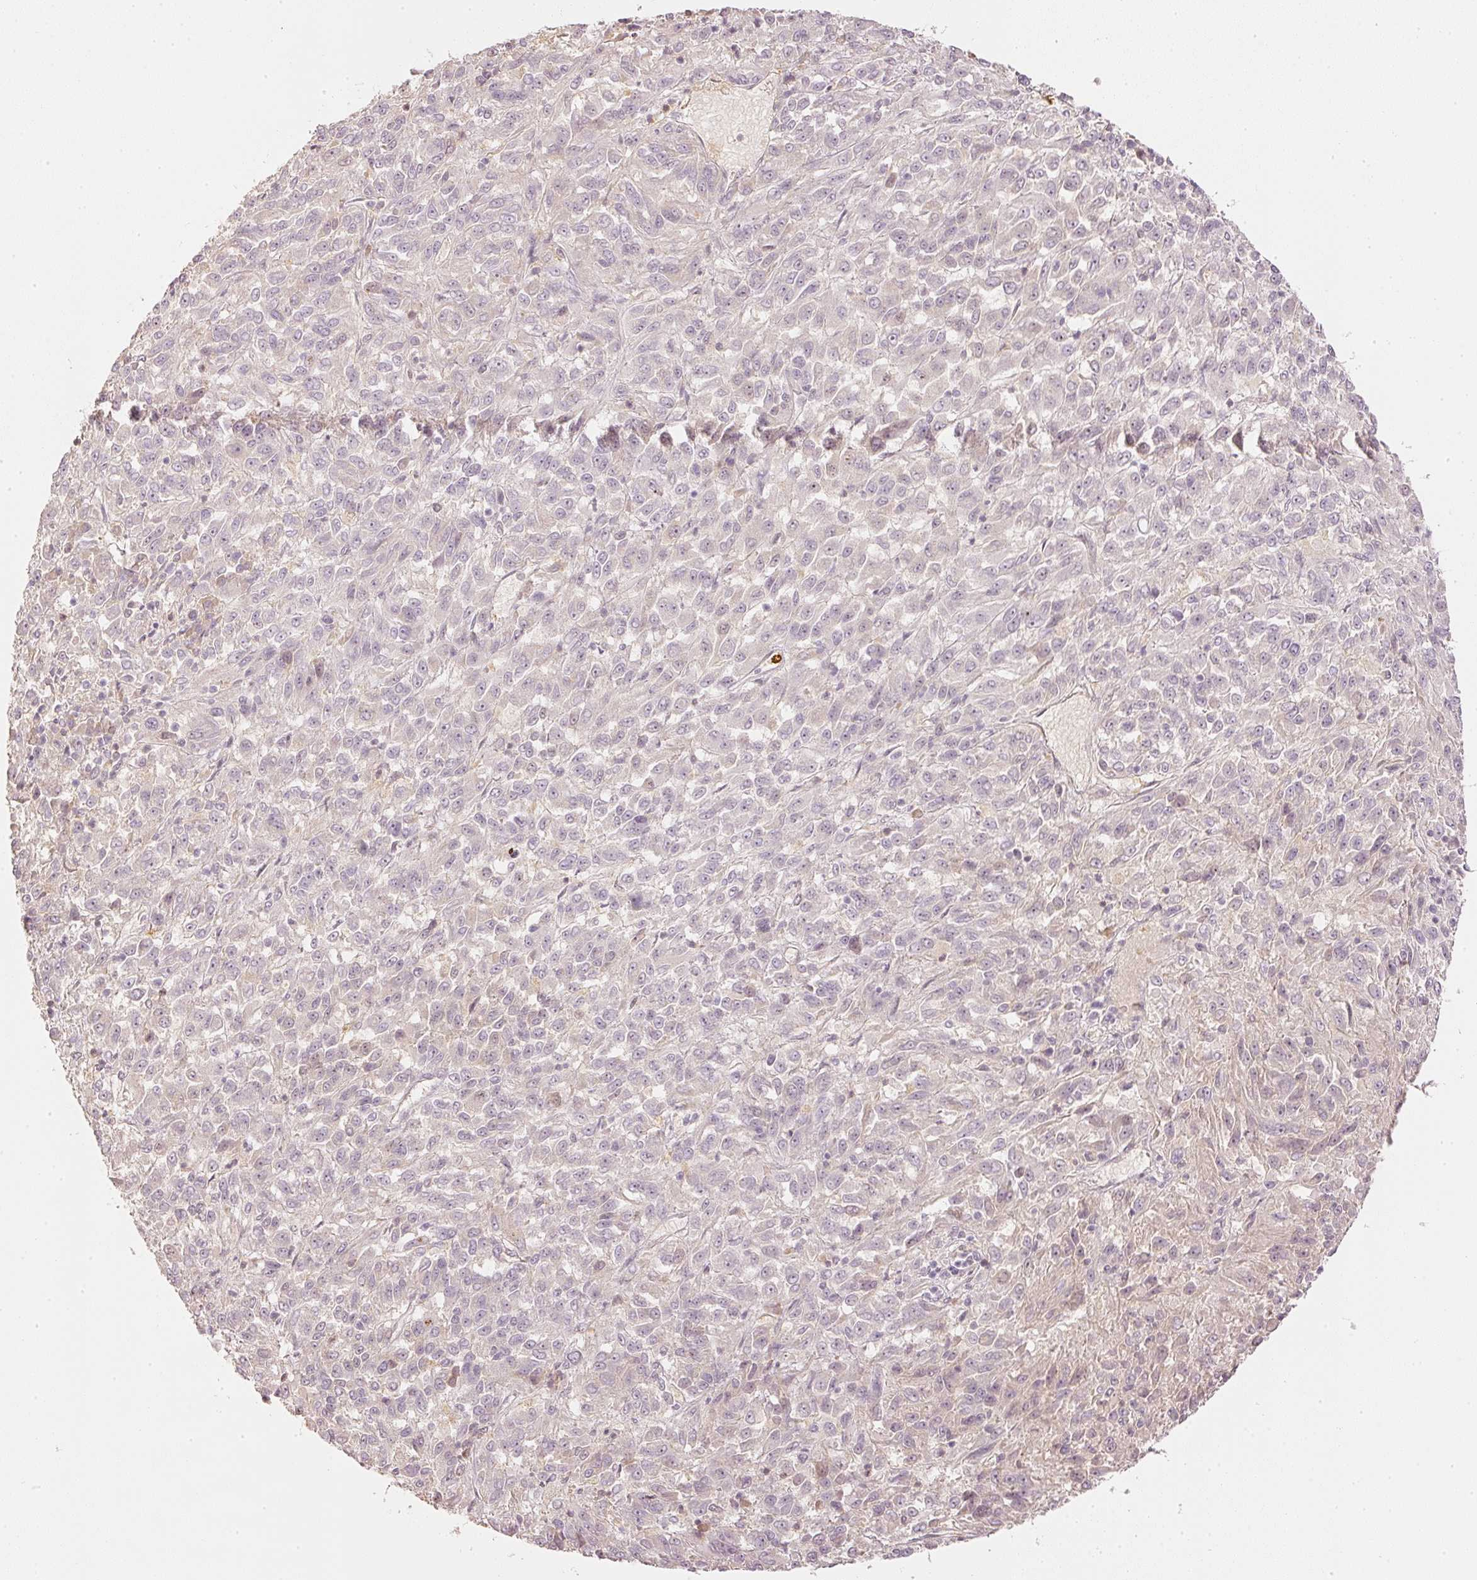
{"staining": {"intensity": "negative", "quantity": "none", "location": "none"}, "tissue": "melanoma", "cell_type": "Tumor cells", "image_type": "cancer", "snomed": [{"axis": "morphology", "description": "Malignant melanoma, Metastatic site"}, {"axis": "topography", "description": "Lung"}], "caption": "There is no significant positivity in tumor cells of melanoma.", "gene": "GZMA", "patient": {"sex": "male", "age": 64}}